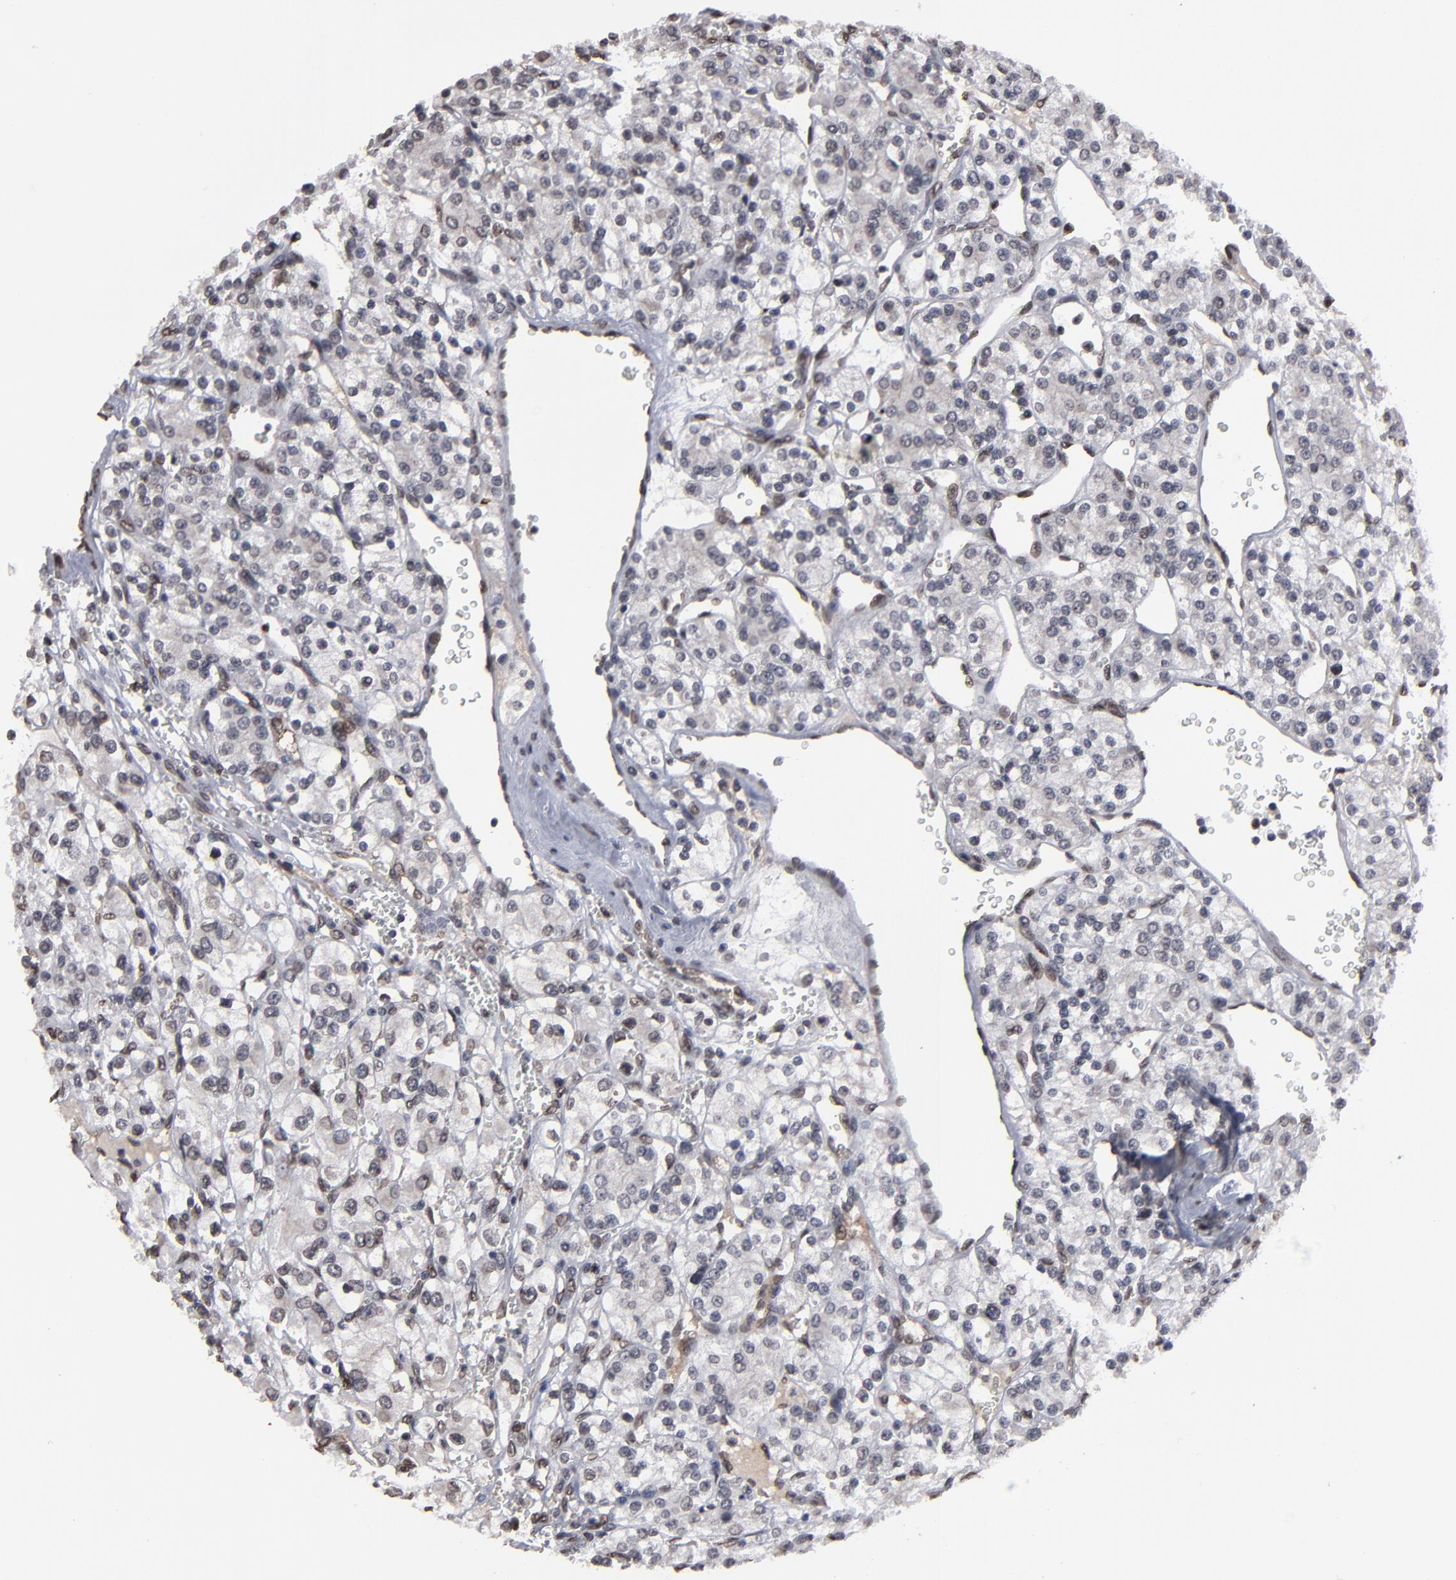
{"staining": {"intensity": "moderate", "quantity": "25%-75%", "location": "nuclear"}, "tissue": "renal cancer", "cell_type": "Tumor cells", "image_type": "cancer", "snomed": [{"axis": "morphology", "description": "Adenocarcinoma, NOS"}, {"axis": "topography", "description": "Kidney"}], "caption": "A brown stain labels moderate nuclear staining of a protein in human renal cancer tumor cells.", "gene": "BAZ1A", "patient": {"sex": "female", "age": 62}}